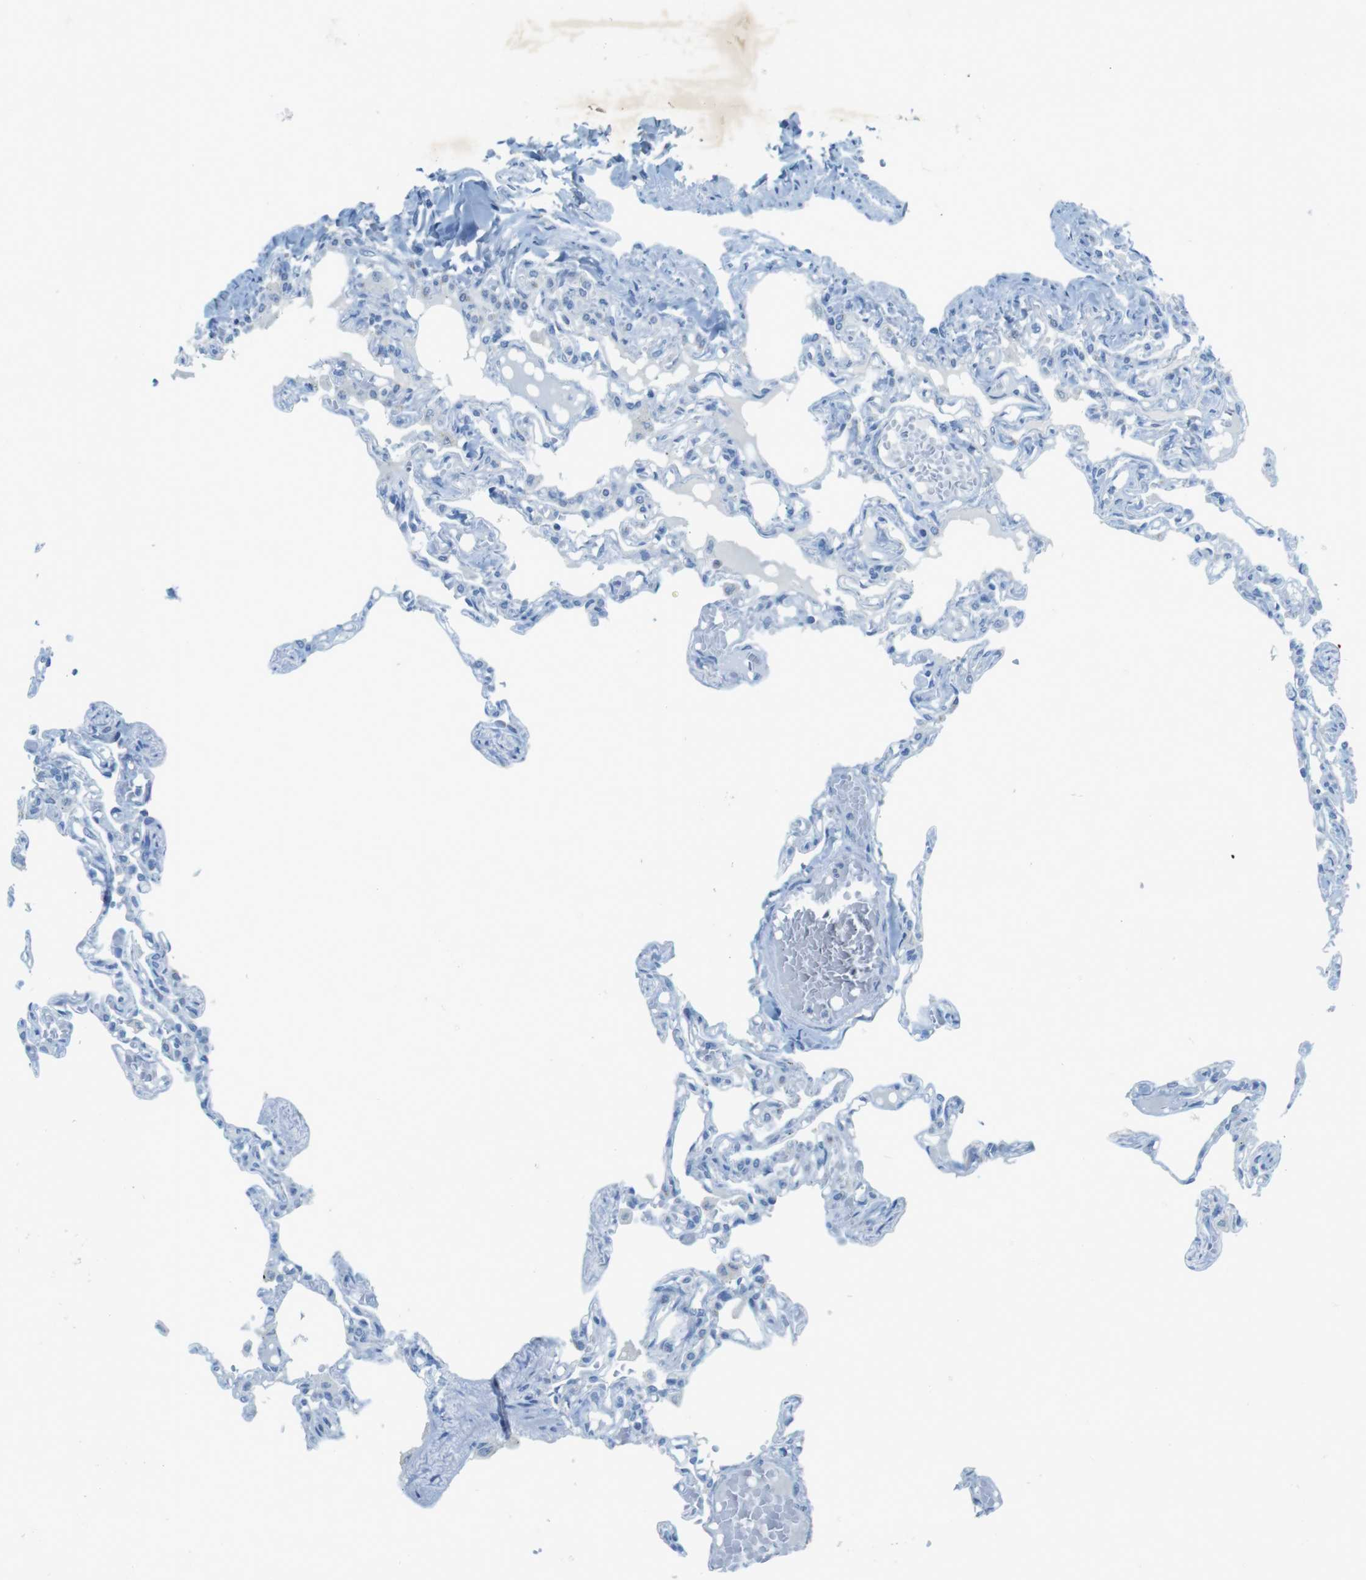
{"staining": {"intensity": "negative", "quantity": "none", "location": "none"}, "tissue": "lung", "cell_type": "Alveolar cells", "image_type": "normal", "snomed": [{"axis": "morphology", "description": "Normal tissue, NOS"}, {"axis": "topography", "description": "Lung"}], "caption": "Immunohistochemical staining of normal human lung shows no significant positivity in alveolar cells.", "gene": "CD320", "patient": {"sex": "male", "age": 21}}